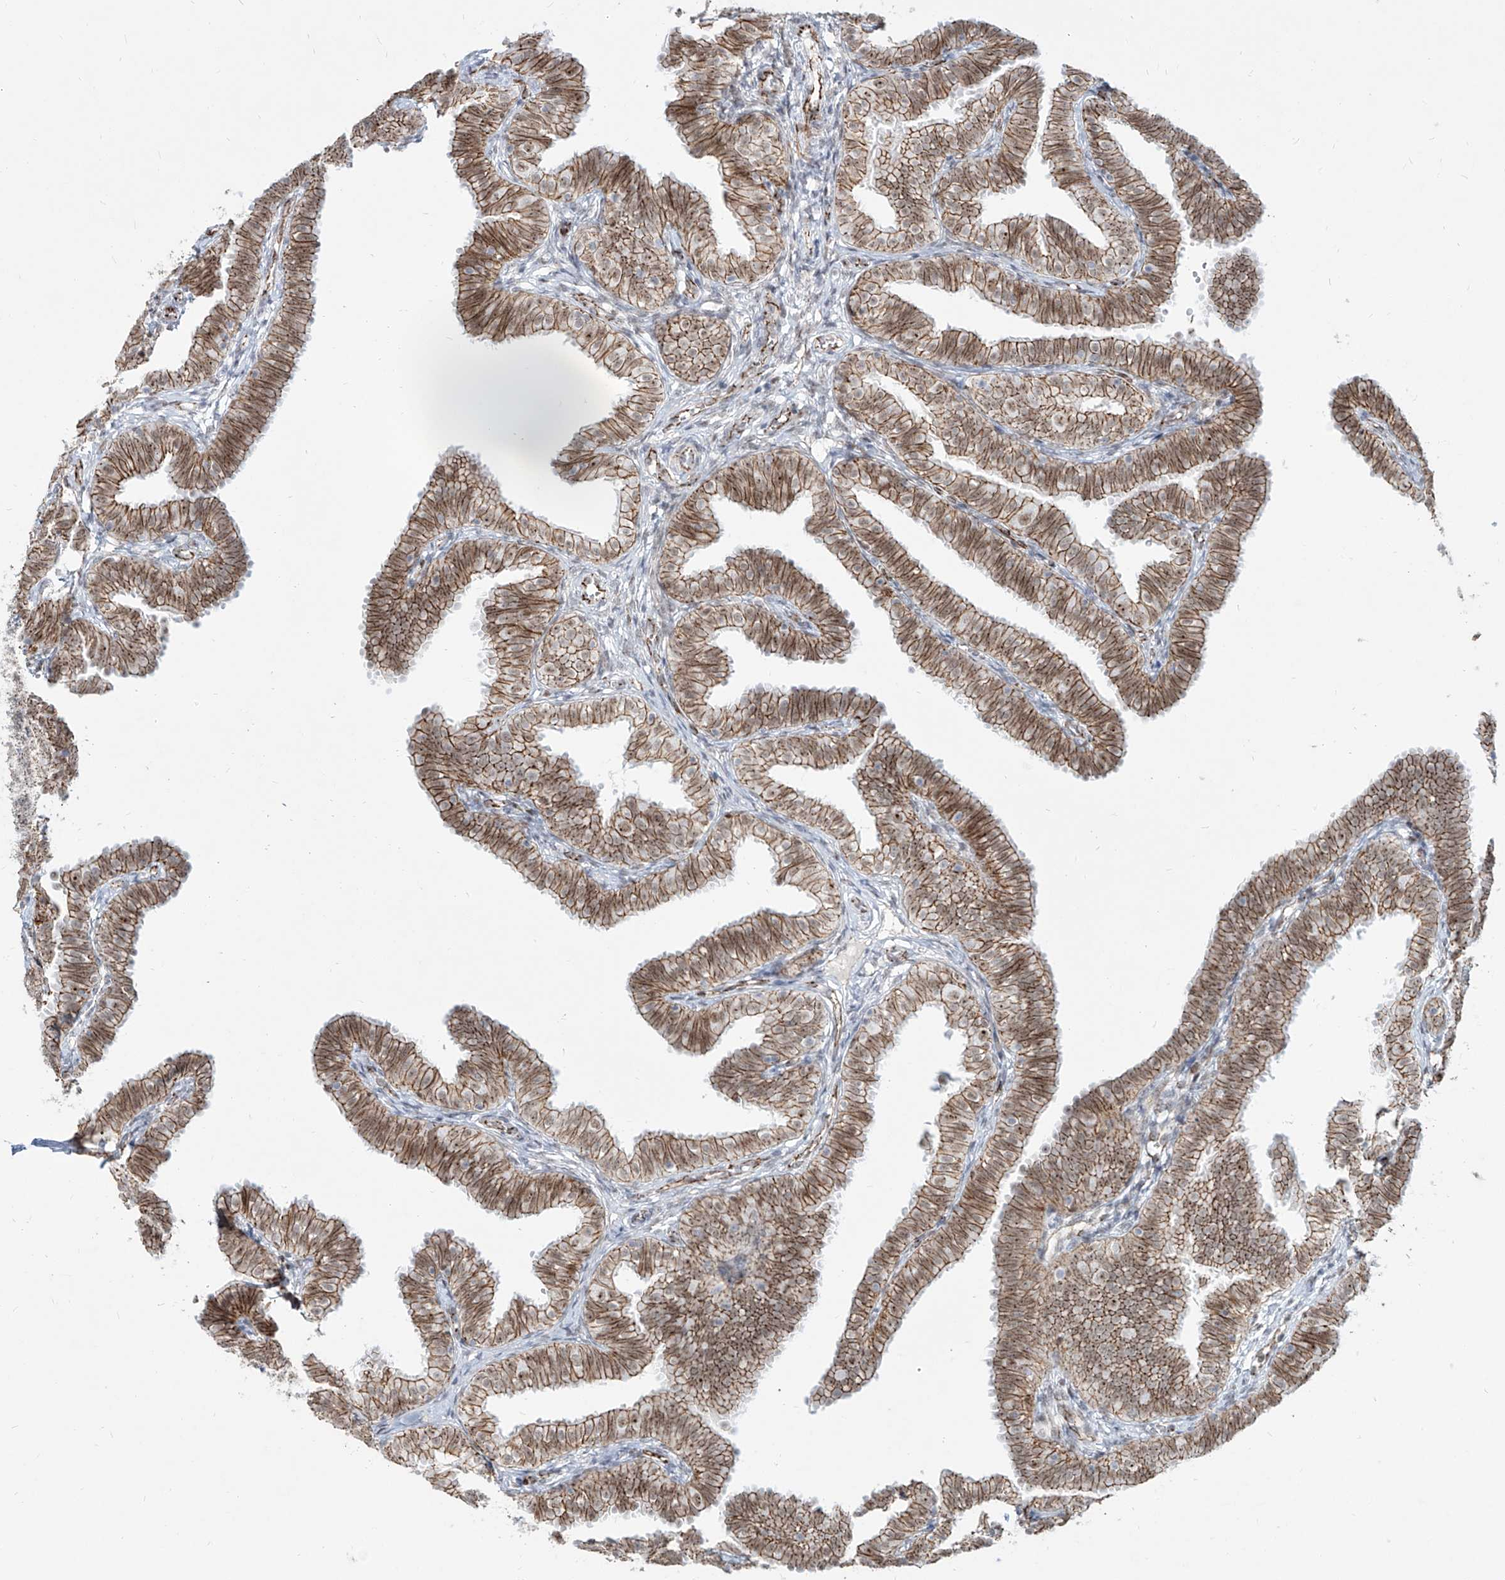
{"staining": {"intensity": "moderate", "quantity": ">75%", "location": "cytoplasmic/membranous,nuclear"}, "tissue": "fallopian tube", "cell_type": "Glandular cells", "image_type": "normal", "snomed": [{"axis": "morphology", "description": "Normal tissue, NOS"}, {"axis": "topography", "description": "Fallopian tube"}], "caption": "Fallopian tube stained for a protein displays moderate cytoplasmic/membranous,nuclear positivity in glandular cells.", "gene": "ZNF710", "patient": {"sex": "female", "age": 35}}